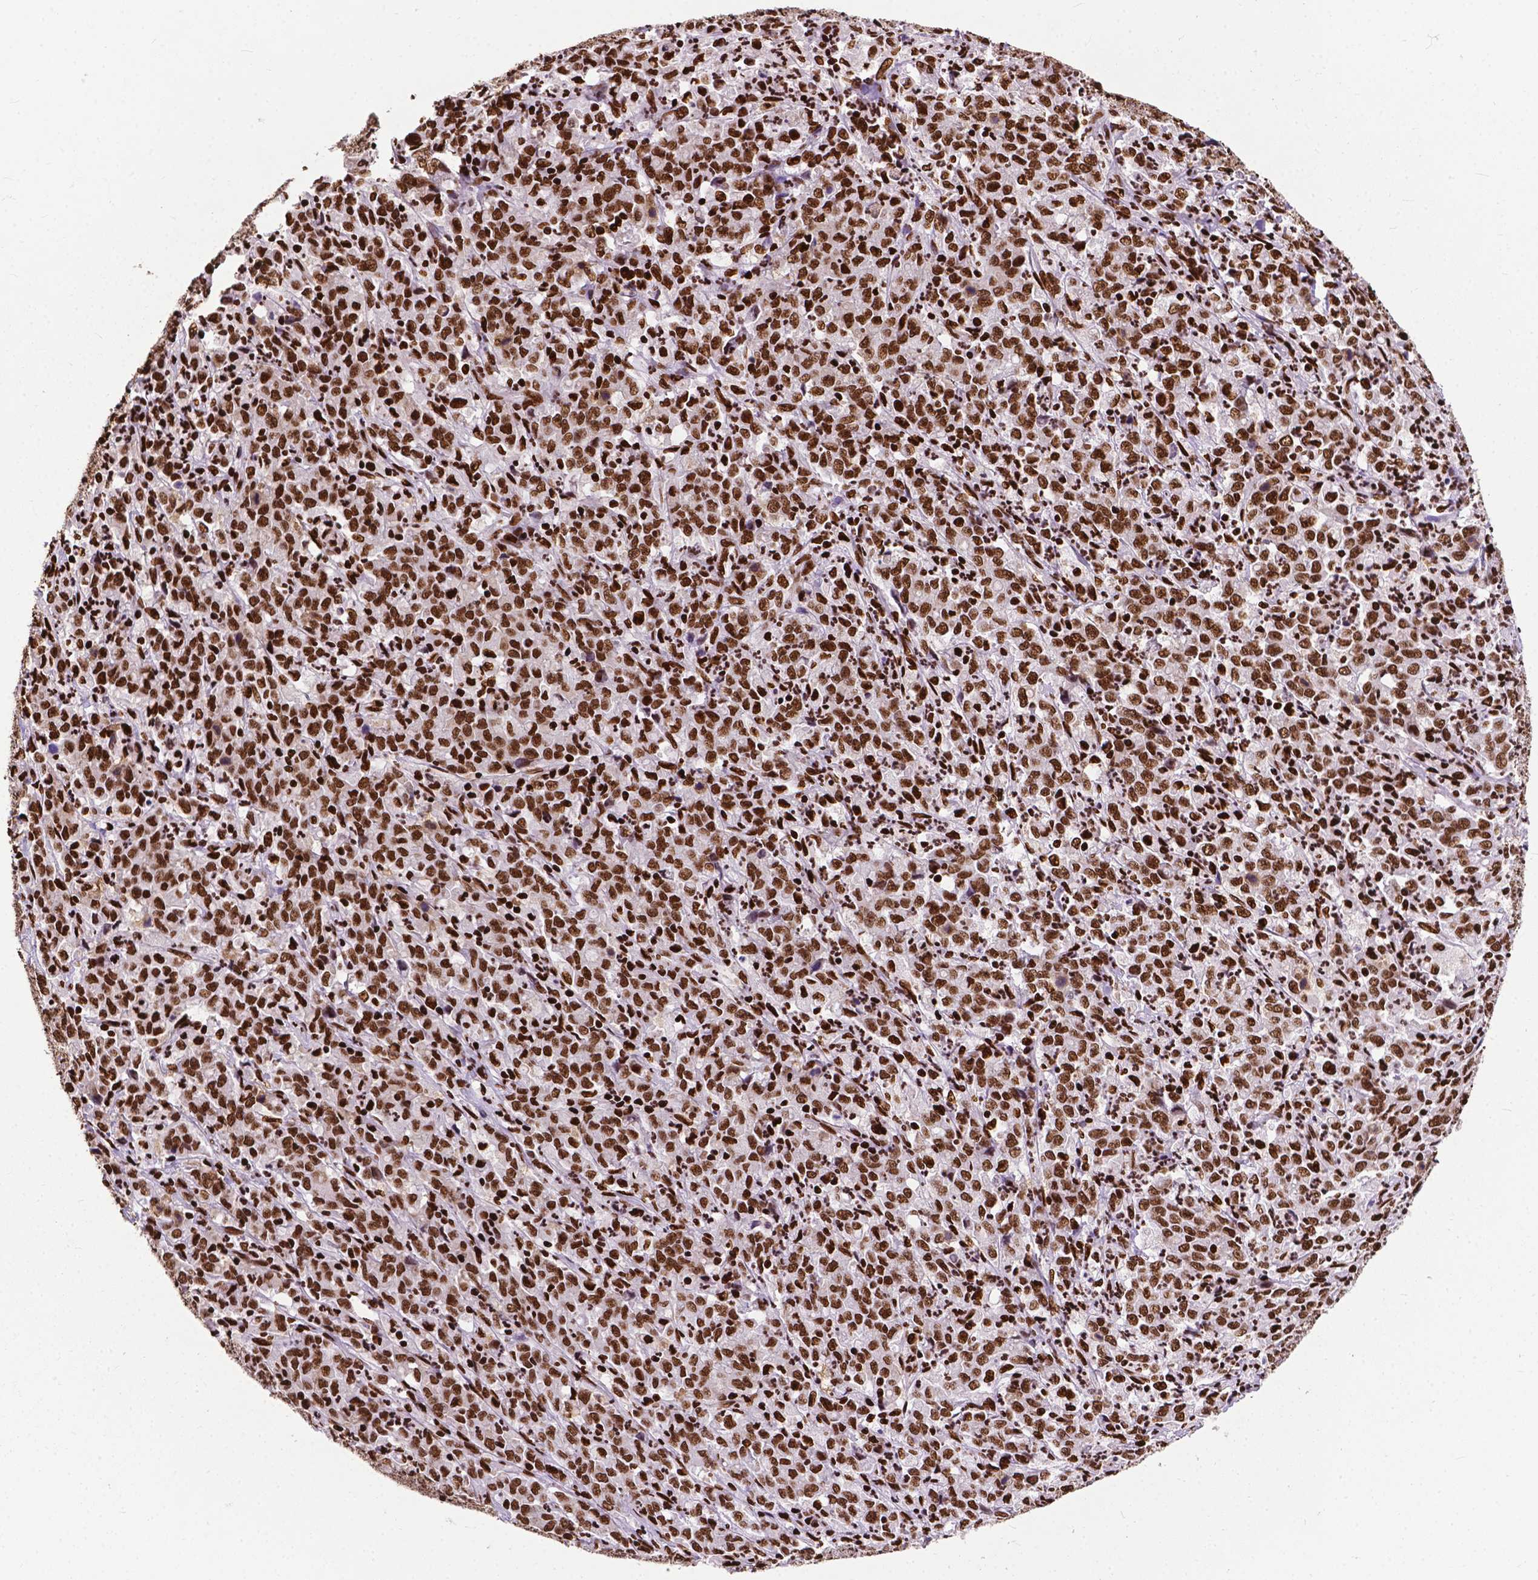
{"staining": {"intensity": "moderate", "quantity": ">75%", "location": "nuclear"}, "tissue": "stomach cancer", "cell_type": "Tumor cells", "image_type": "cancer", "snomed": [{"axis": "morphology", "description": "Adenocarcinoma, NOS"}, {"axis": "topography", "description": "Stomach, lower"}], "caption": "Tumor cells display moderate nuclear staining in about >75% of cells in adenocarcinoma (stomach).", "gene": "SMIM5", "patient": {"sex": "female", "age": 71}}